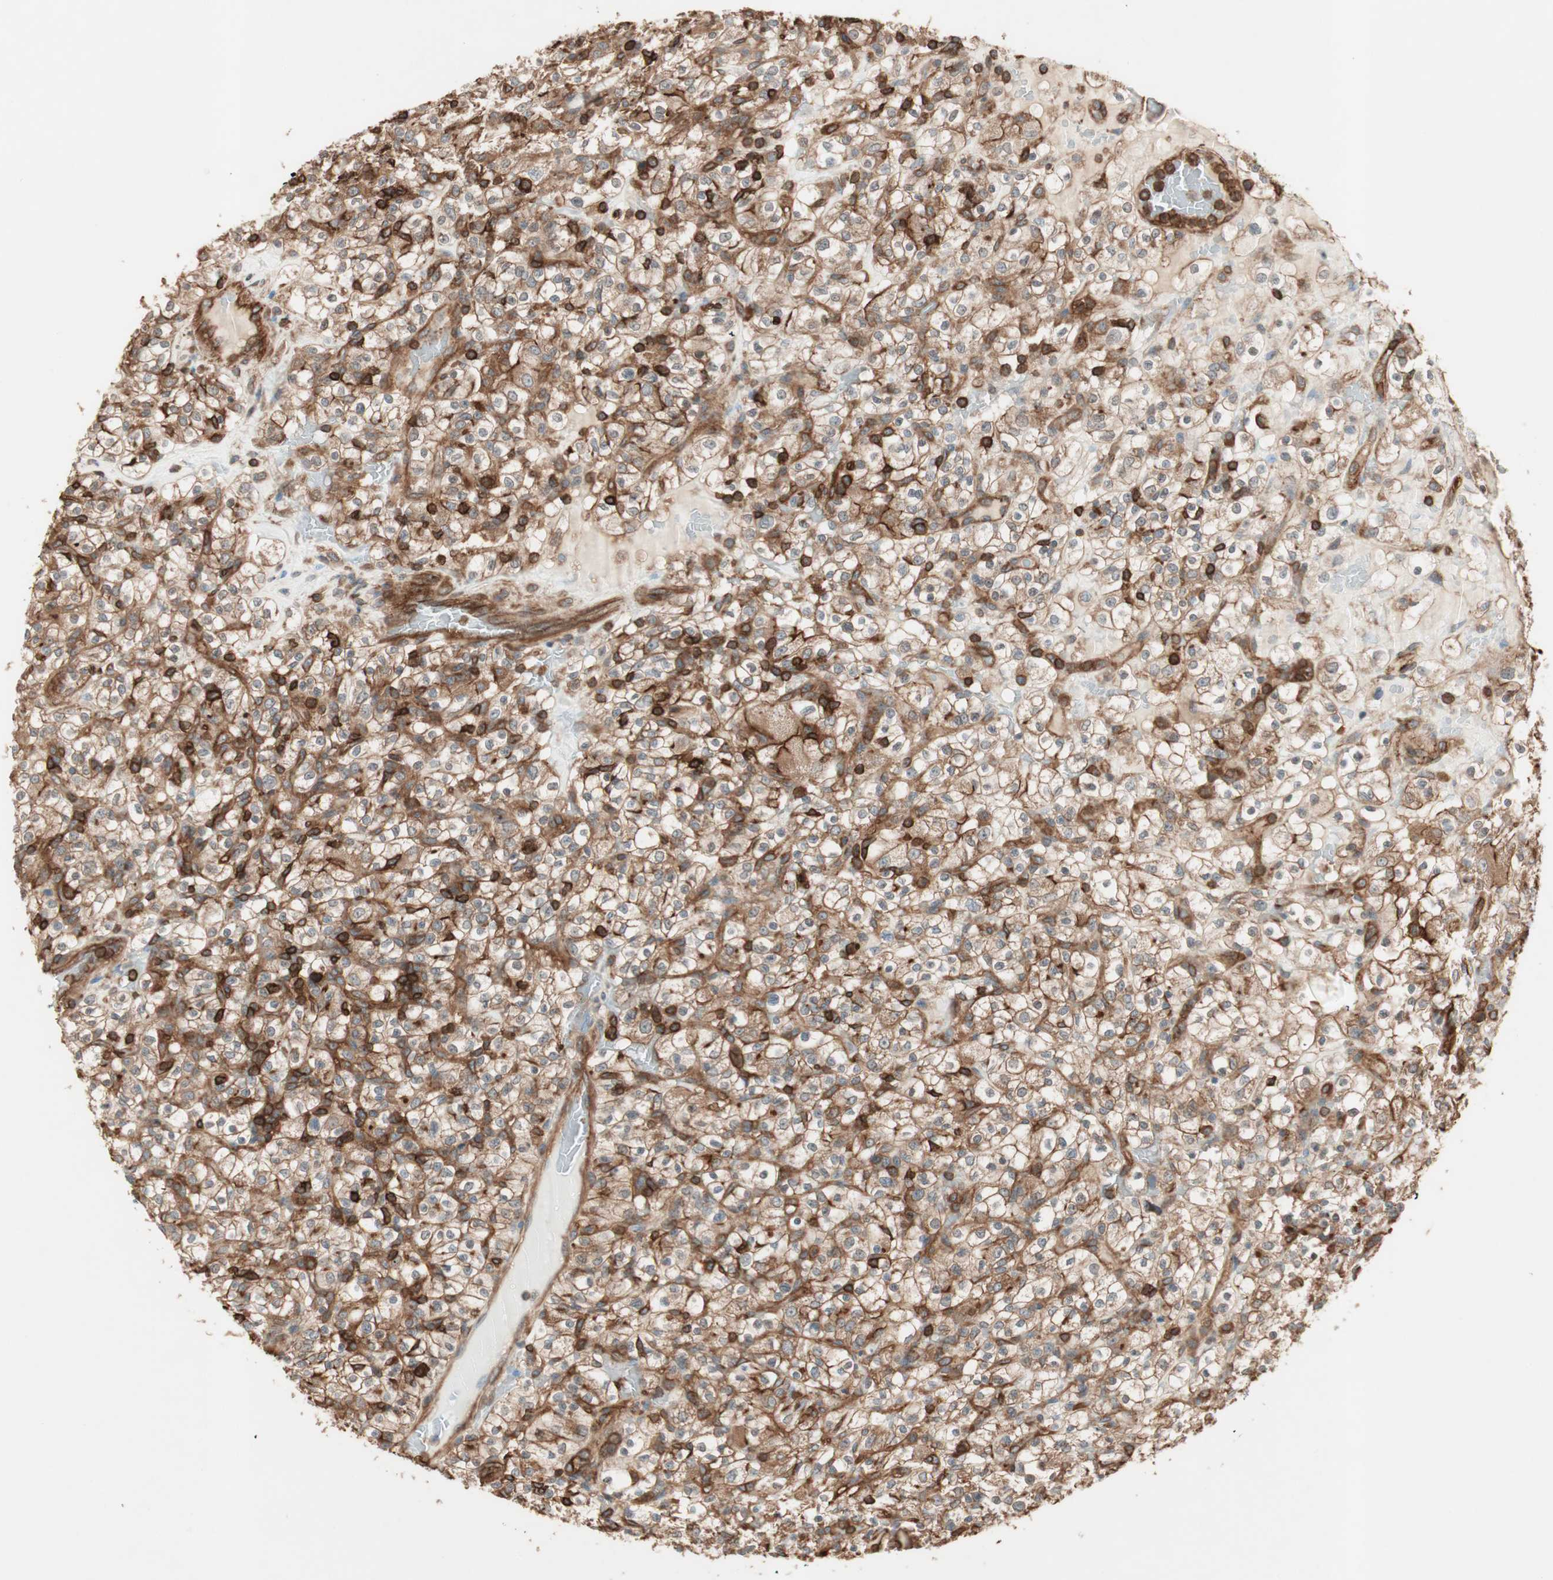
{"staining": {"intensity": "strong", "quantity": ">75%", "location": "cytoplasmic/membranous"}, "tissue": "renal cancer", "cell_type": "Tumor cells", "image_type": "cancer", "snomed": [{"axis": "morphology", "description": "Normal tissue, NOS"}, {"axis": "morphology", "description": "Adenocarcinoma, NOS"}, {"axis": "topography", "description": "Kidney"}], "caption": "IHC staining of renal adenocarcinoma, which displays high levels of strong cytoplasmic/membranous positivity in approximately >75% of tumor cells indicating strong cytoplasmic/membranous protein staining. The staining was performed using DAB (brown) for protein detection and nuclei were counterstained in hematoxylin (blue).", "gene": "TCP11L1", "patient": {"sex": "female", "age": 72}}